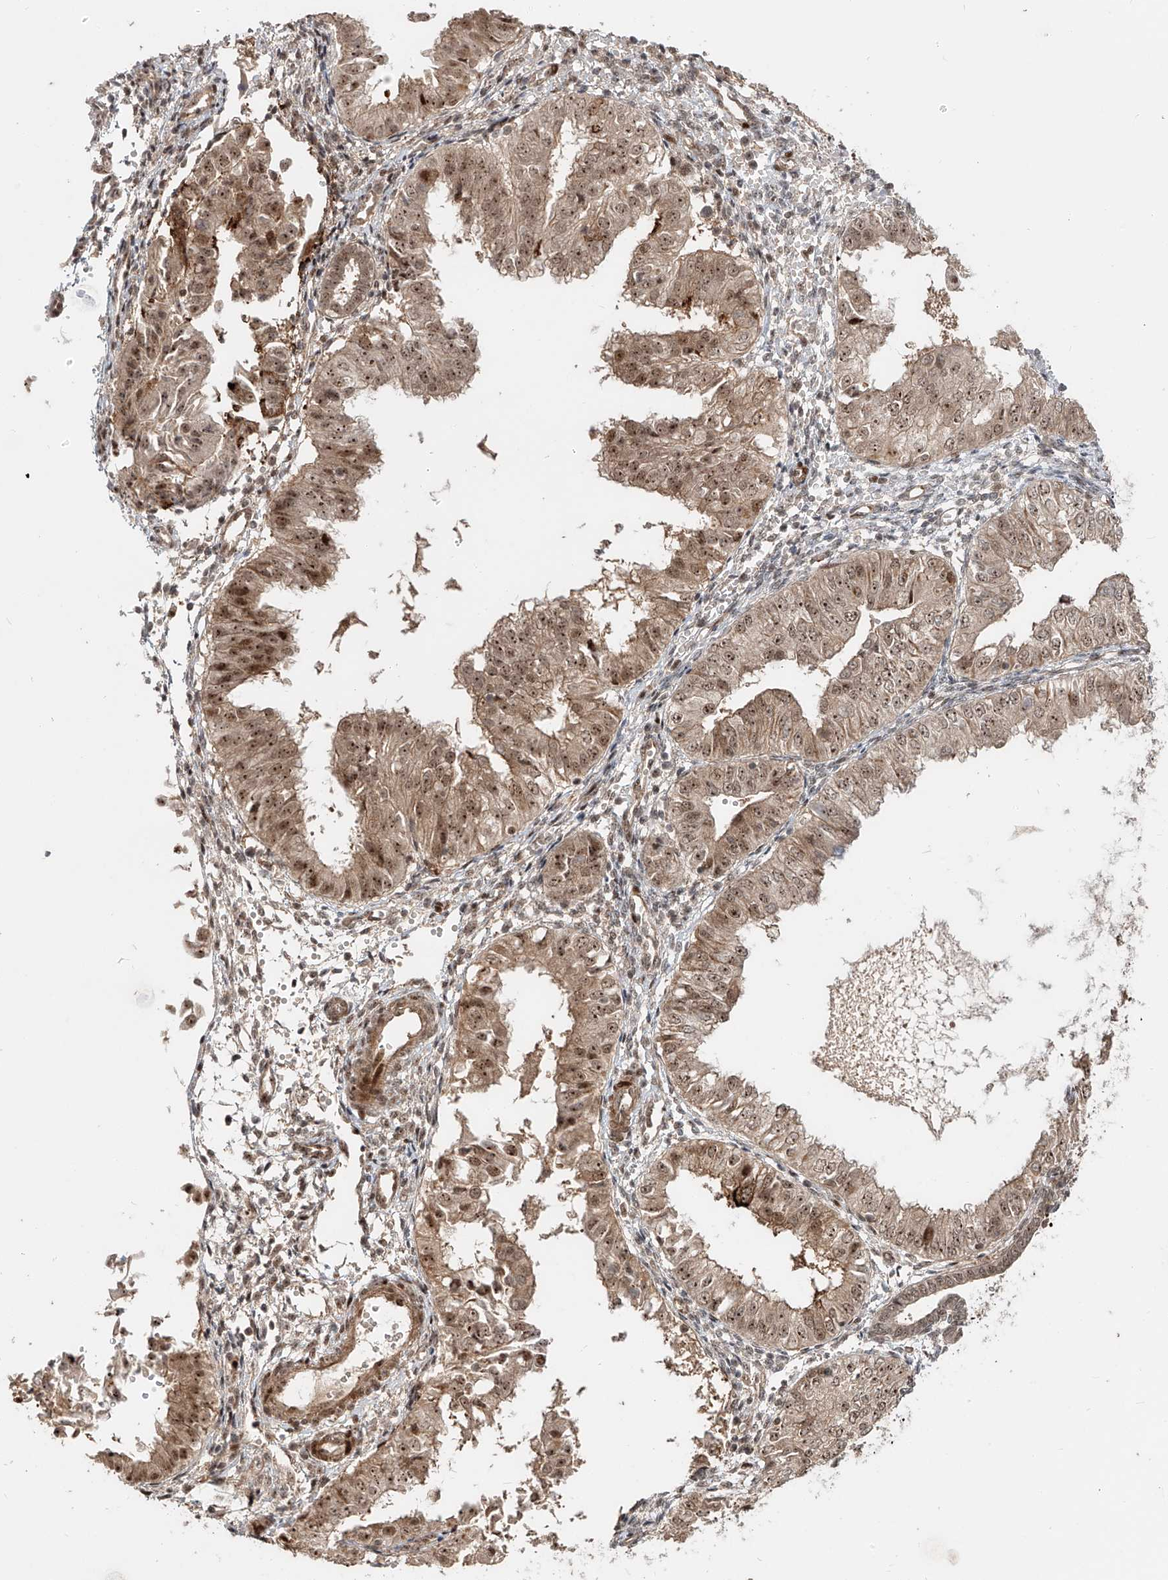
{"staining": {"intensity": "moderate", "quantity": ">75%", "location": "cytoplasmic/membranous,nuclear"}, "tissue": "endometrial cancer", "cell_type": "Tumor cells", "image_type": "cancer", "snomed": [{"axis": "morphology", "description": "Normal tissue, NOS"}, {"axis": "morphology", "description": "Adenocarcinoma, NOS"}, {"axis": "topography", "description": "Endometrium"}], "caption": "The histopathology image reveals staining of endometrial cancer, revealing moderate cytoplasmic/membranous and nuclear protein expression (brown color) within tumor cells.", "gene": "ZNF710", "patient": {"sex": "female", "age": 53}}